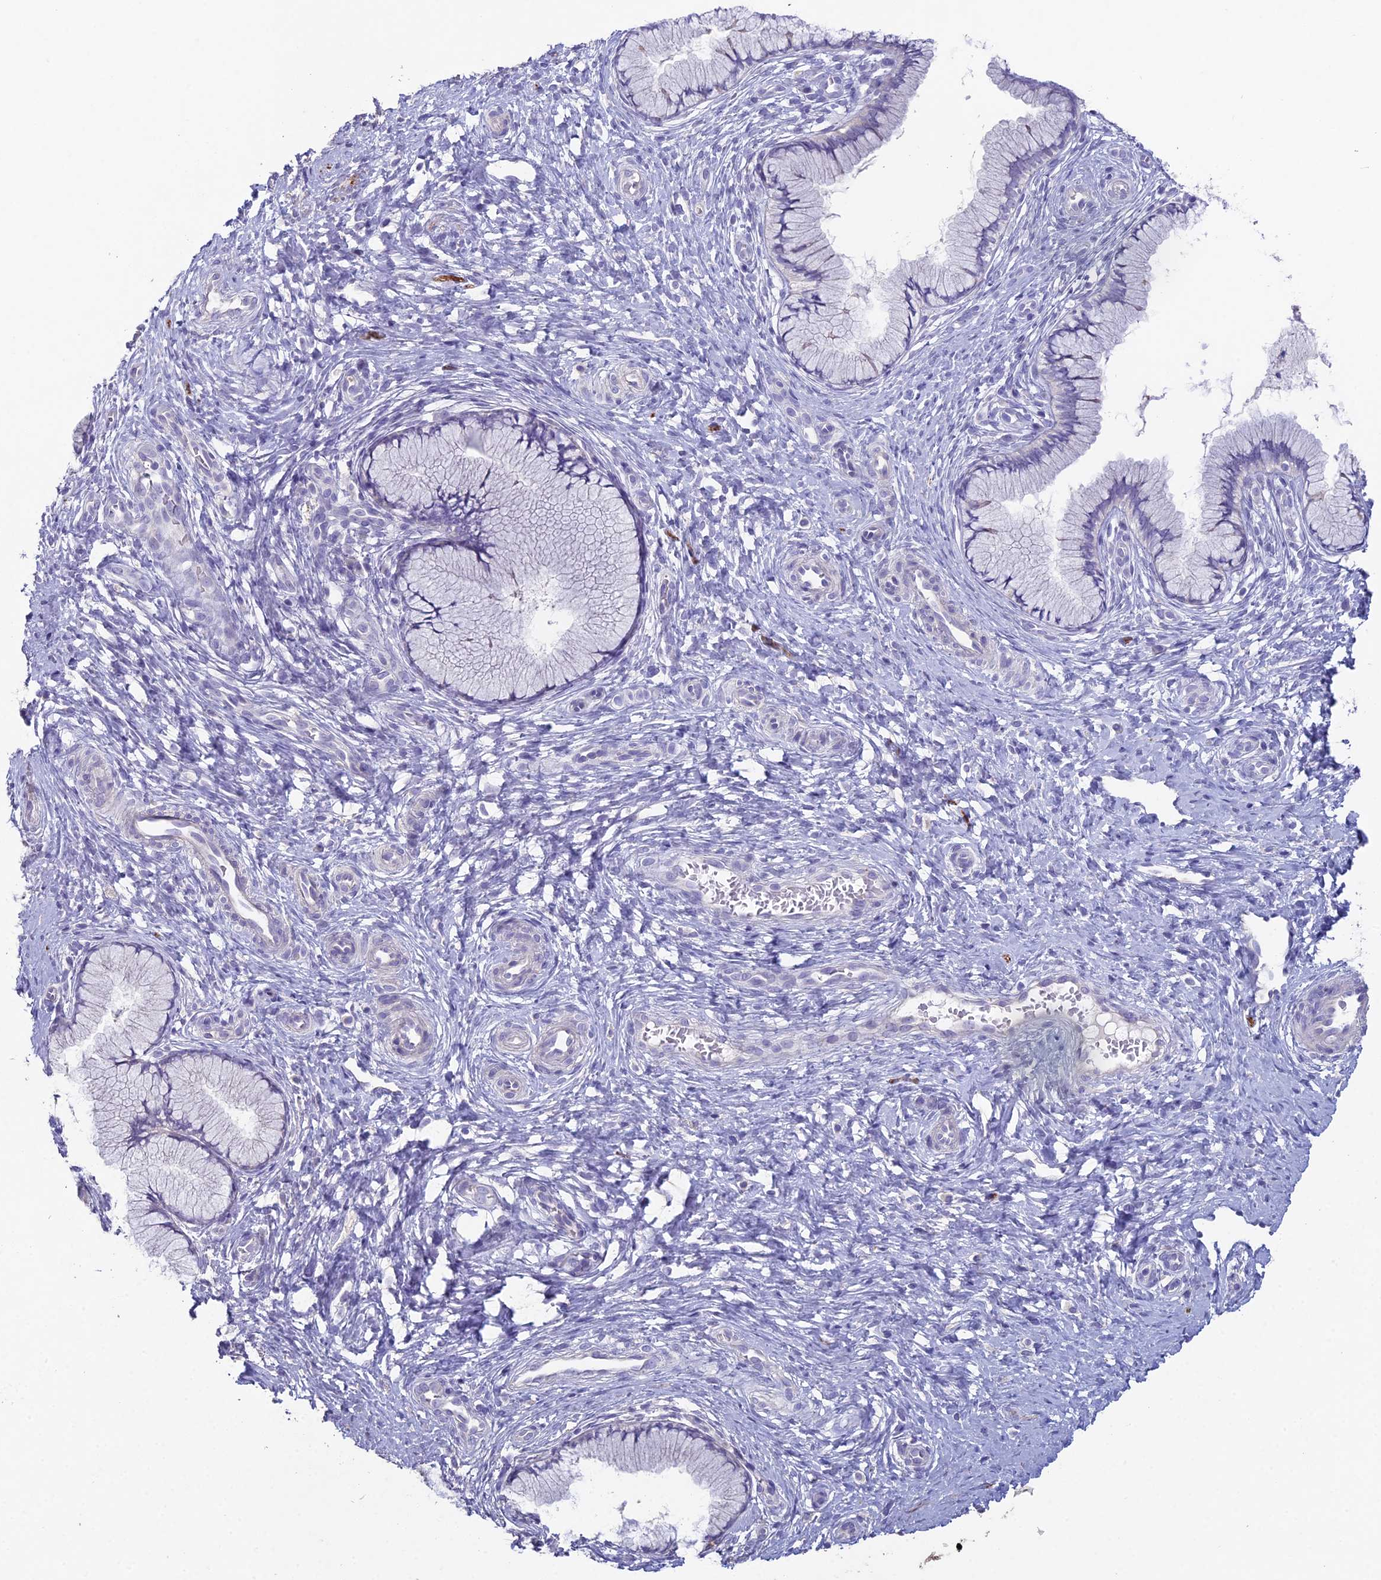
{"staining": {"intensity": "negative", "quantity": "none", "location": "none"}, "tissue": "cervix", "cell_type": "Glandular cells", "image_type": "normal", "snomed": [{"axis": "morphology", "description": "Normal tissue, NOS"}, {"axis": "topography", "description": "Cervix"}], "caption": "IHC micrograph of unremarkable cervix stained for a protein (brown), which displays no positivity in glandular cells. (Brightfield microscopy of DAB (3,3'-diaminobenzidine) immunohistochemistry at high magnification).", "gene": "NCAM1", "patient": {"sex": "female", "age": 36}}